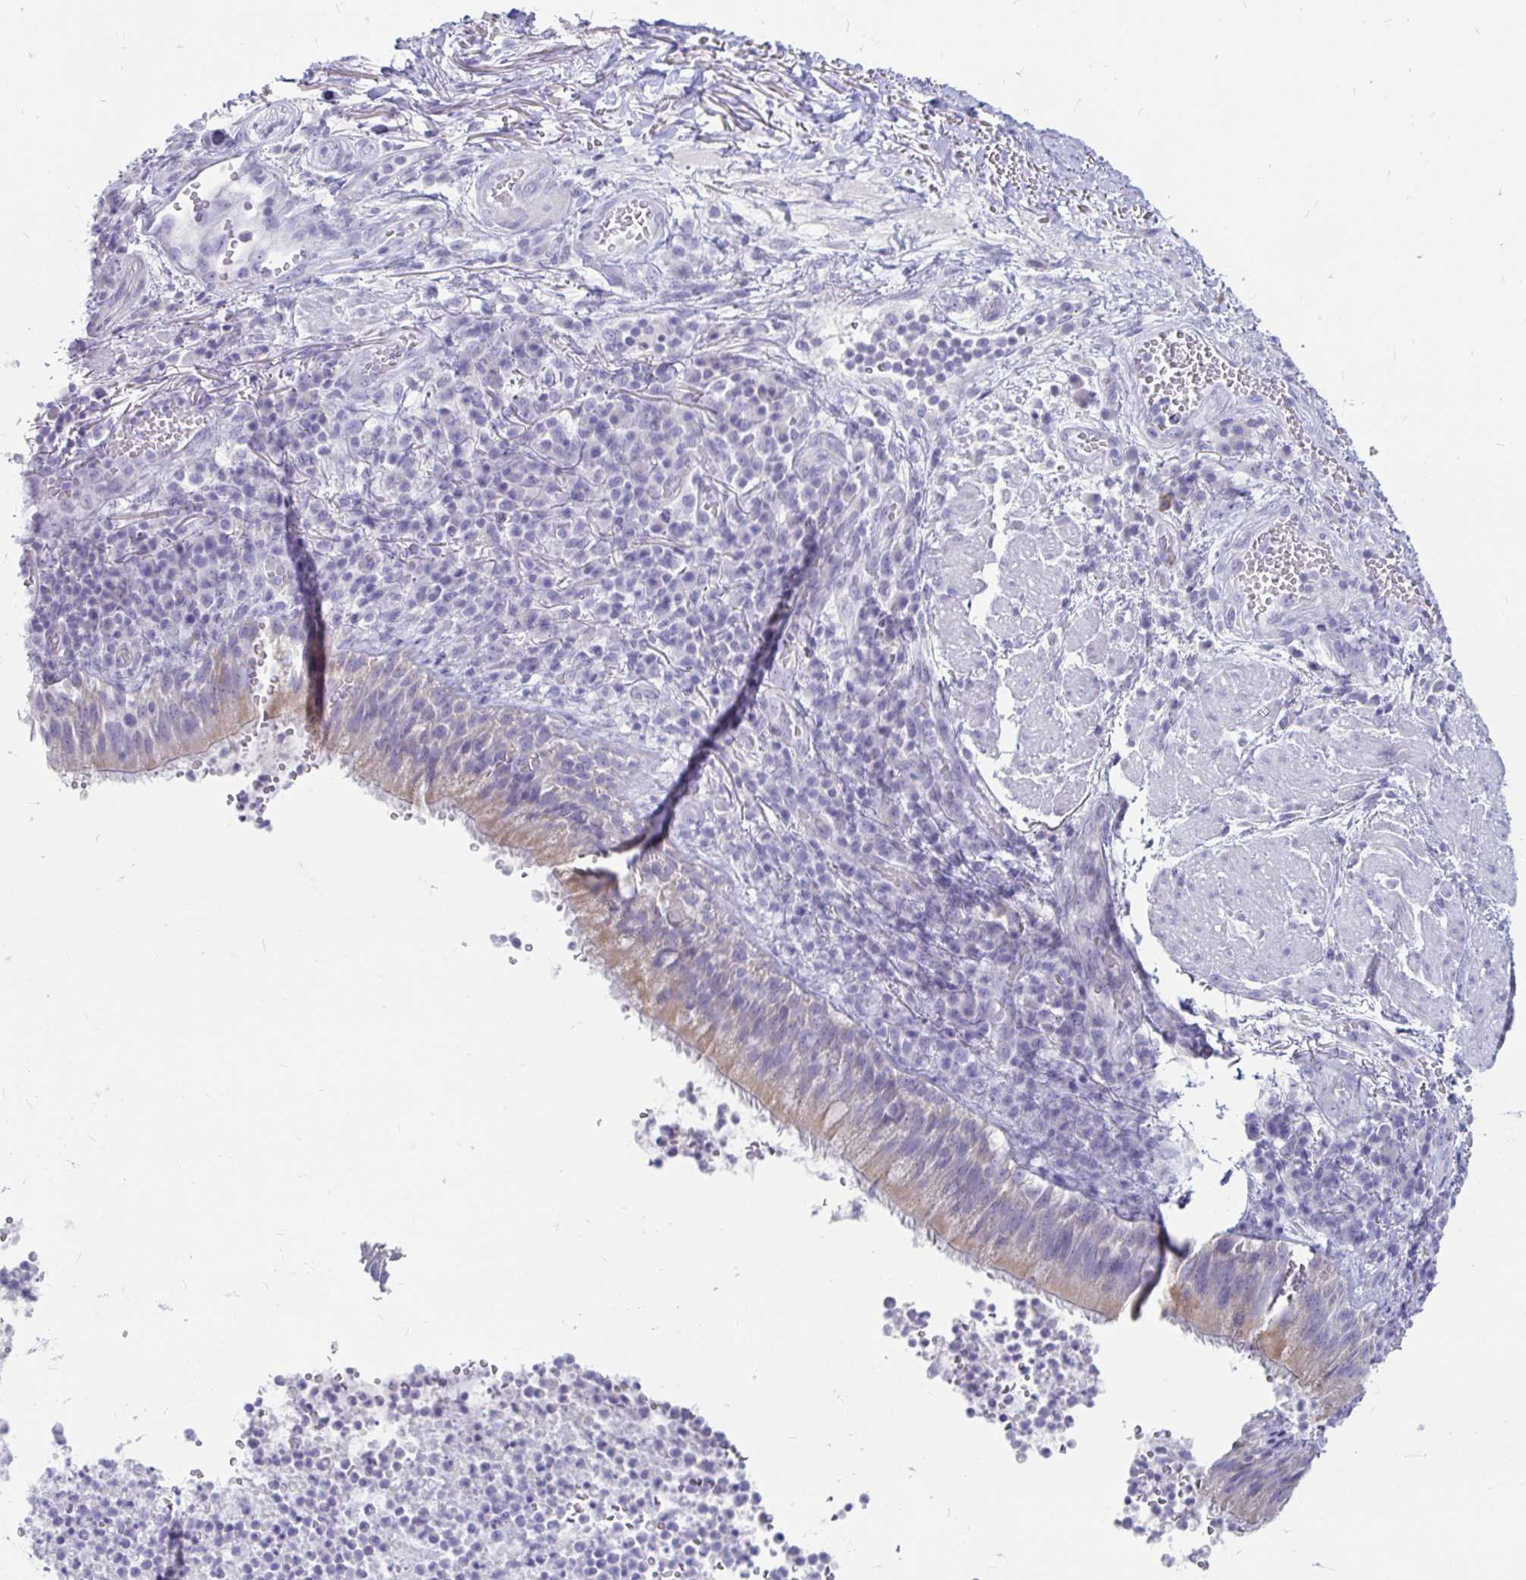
{"staining": {"intensity": "weak", "quantity": "25%-75%", "location": "cytoplasmic/membranous"}, "tissue": "bronchus", "cell_type": "Respiratory epithelial cells", "image_type": "normal", "snomed": [{"axis": "morphology", "description": "Normal tissue, NOS"}, {"axis": "topography", "description": "Lymph node"}, {"axis": "topography", "description": "Bronchus"}], "caption": "IHC image of normal human bronchus stained for a protein (brown), which reveals low levels of weak cytoplasmic/membranous positivity in approximately 25%-75% of respiratory epithelial cells.", "gene": "PEG10", "patient": {"sex": "male", "age": 56}}